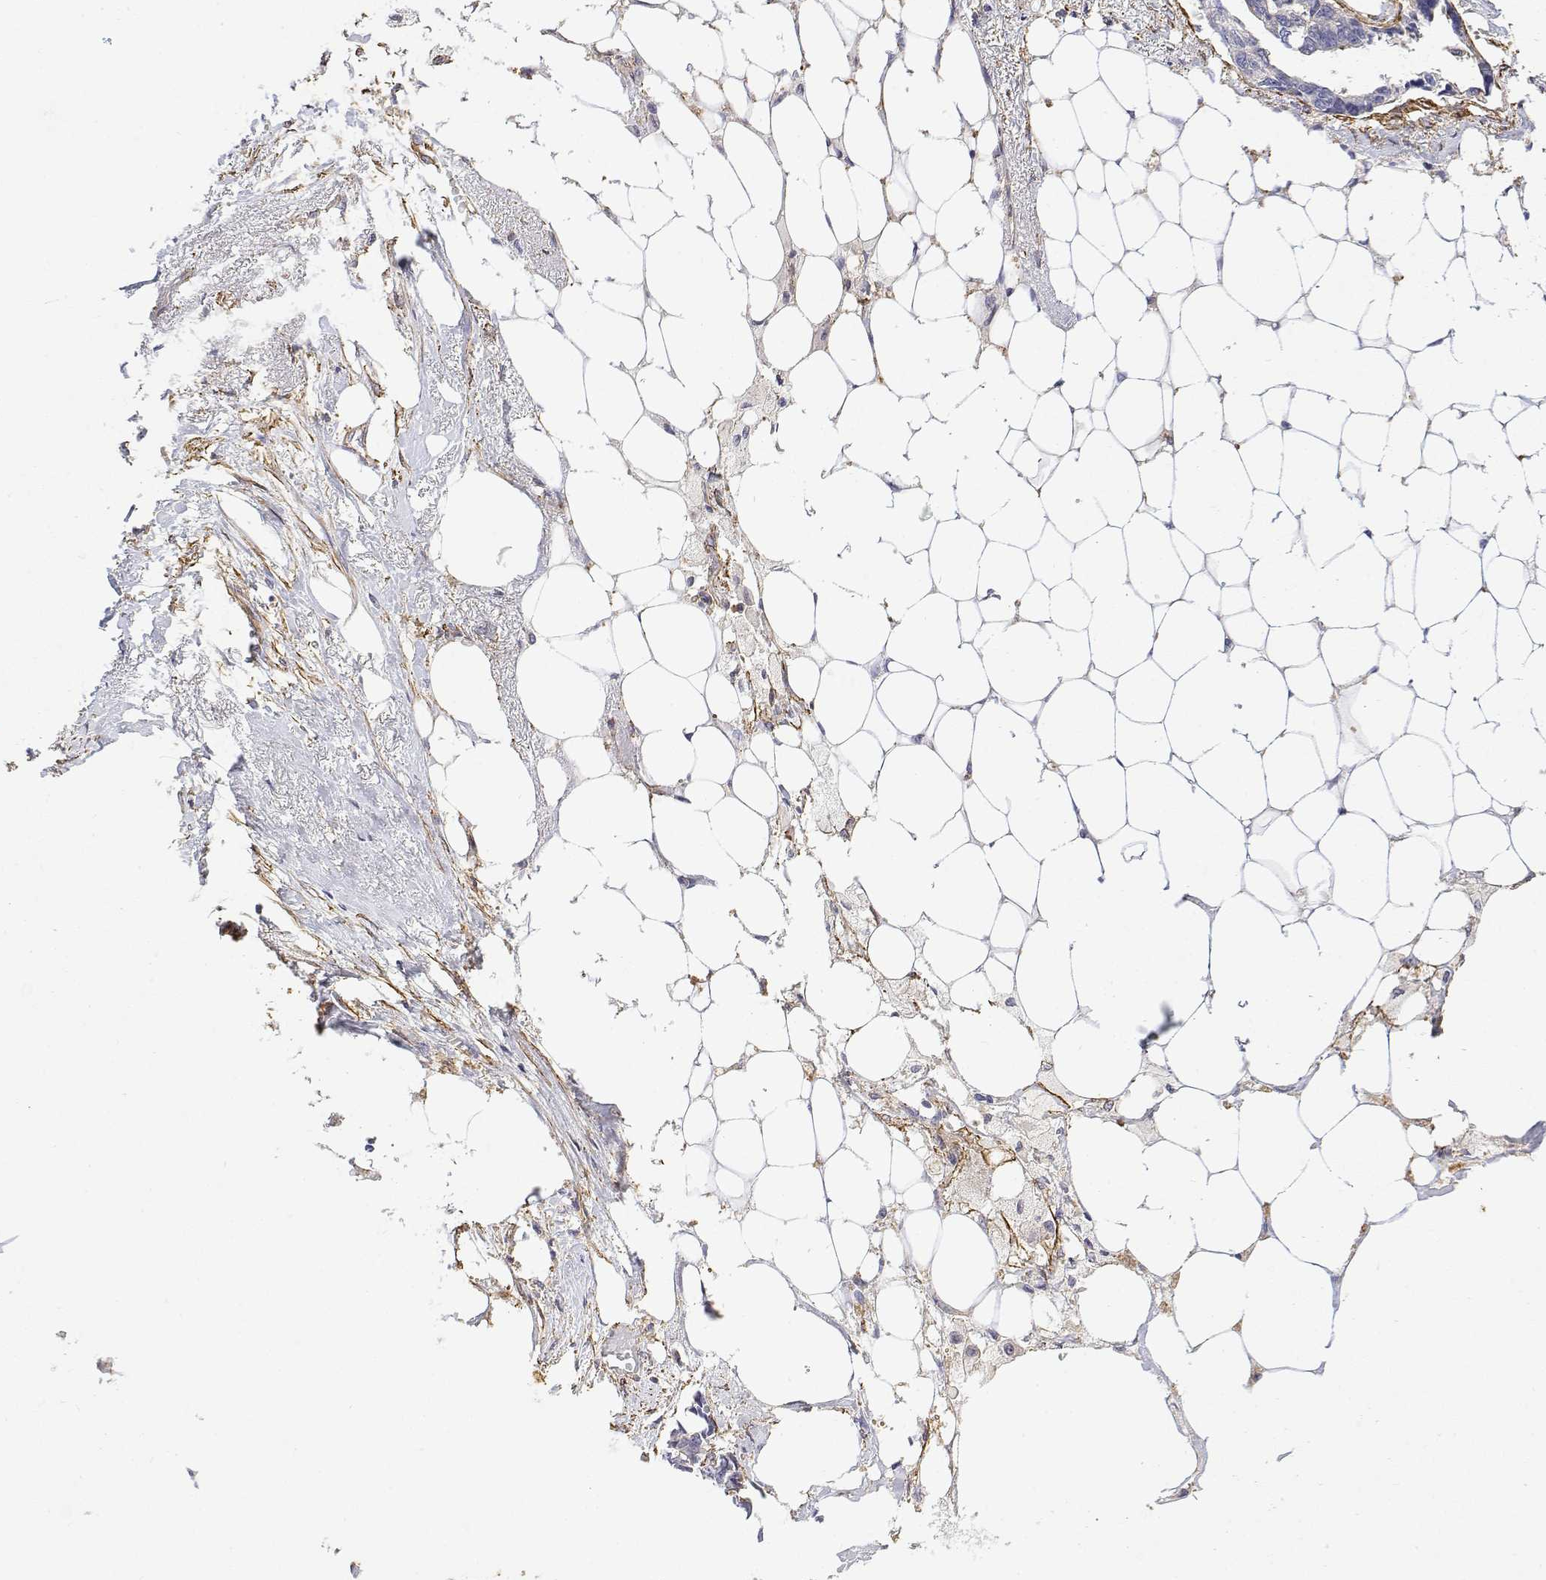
{"staining": {"intensity": "negative", "quantity": "none", "location": "none"}, "tissue": "ovarian cancer", "cell_type": "Tumor cells", "image_type": "cancer", "snomed": [{"axis": "morphology", "description": "Cystadenocarcinoma, serous, NOS"}, {"axis": "topography", "description": "Ovary"}], "caption": "Tumor cells show no significant expression in ovarian cancer.", "gene": "SOWAHD", "patient": {"sex": "female", "age": 69}}